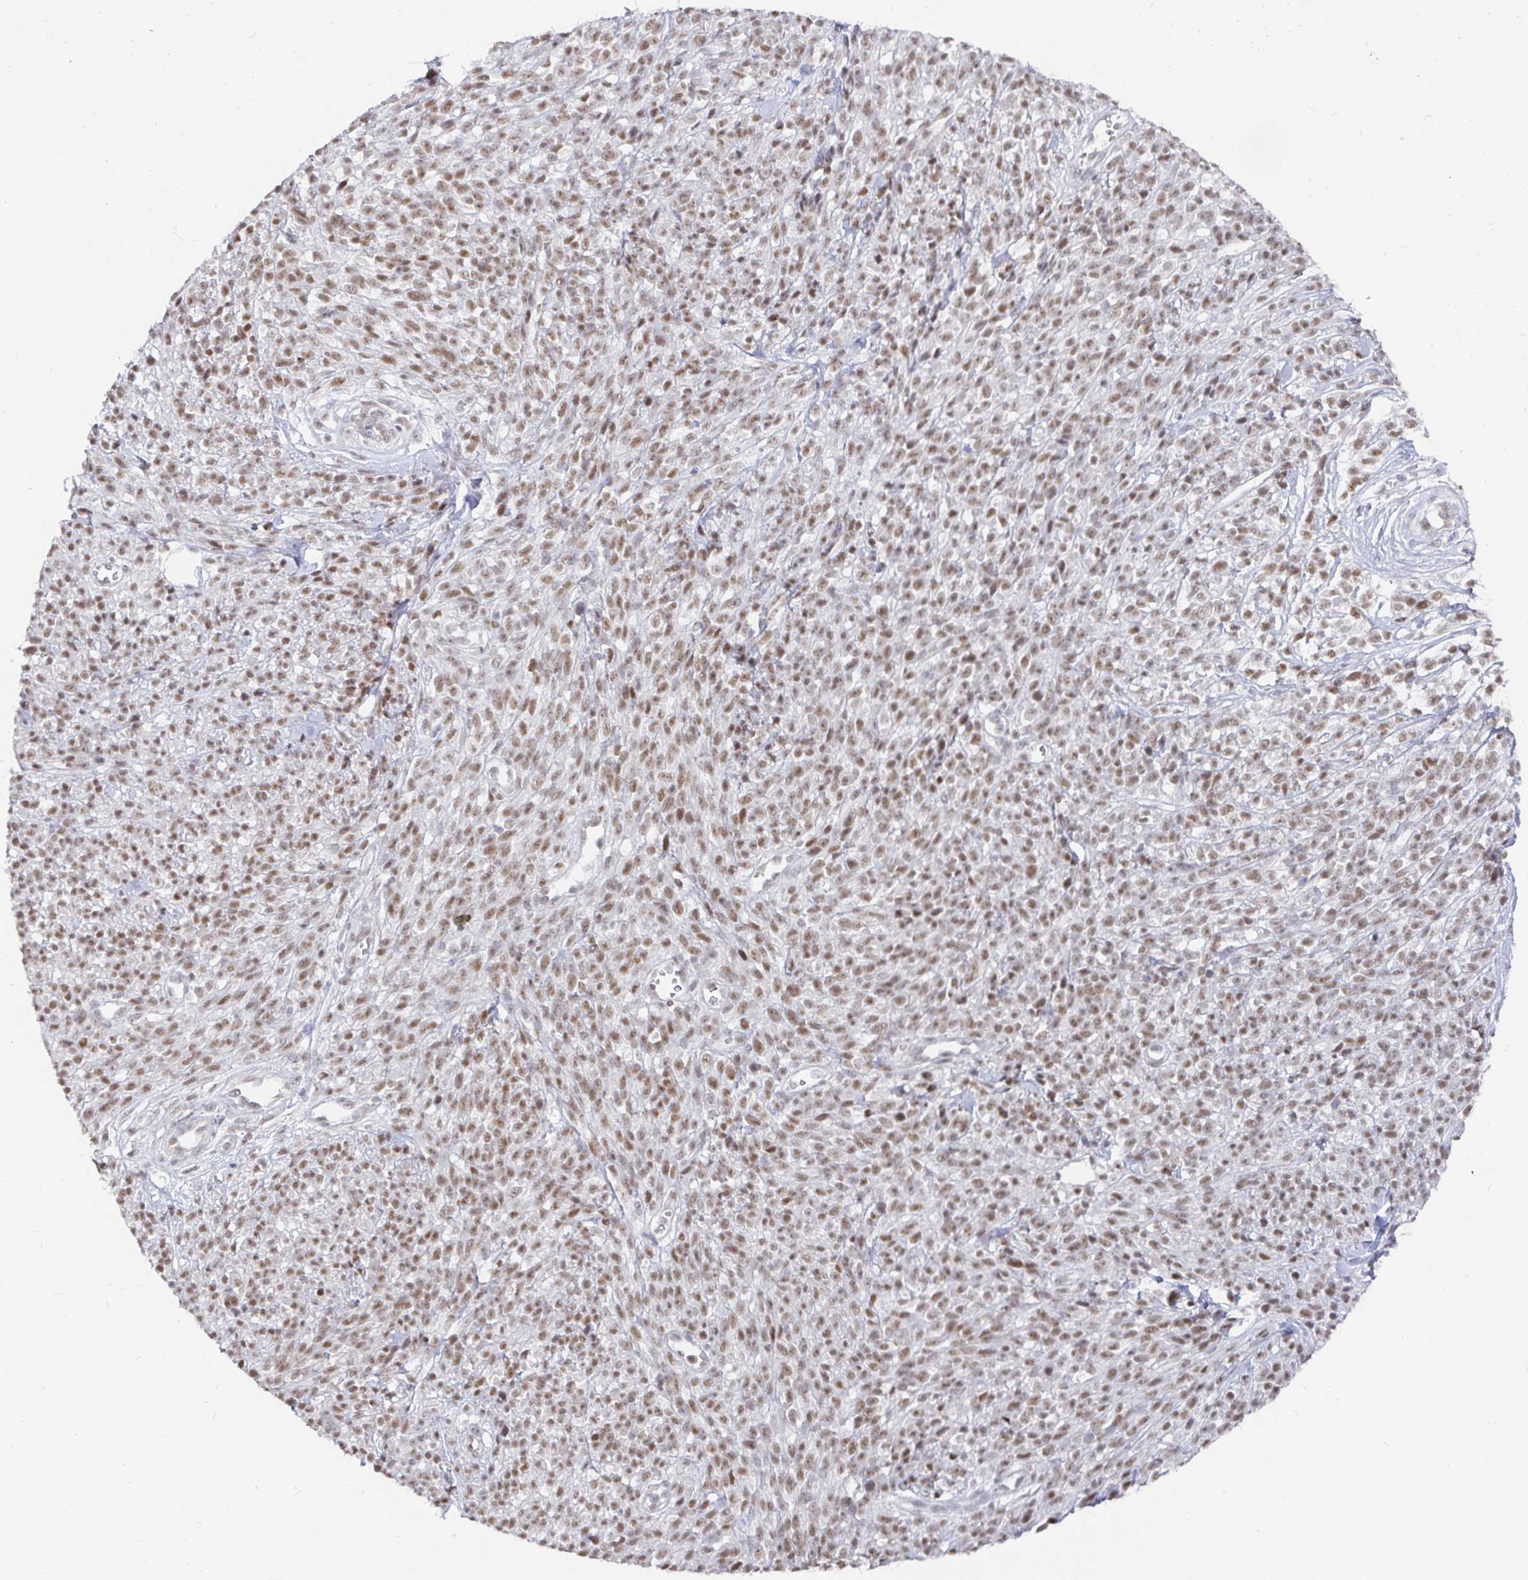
{"staining": {"intensity": "moderate", "quantity": ">75%", "location": "nuclear"}, "tissue": "melanoma", "cell_type": "Tumor cells", "image_type": "cancer", "snomed": [{"axis": "morphology", "description": "Malignant melanoma, NOS"}, {"axis": "topography", "description": "Skin"}, {"axis": "topography", "description": "Skin of trunk"}], "caption": "Immunohistochemical staining of melanoma exhibits medium levels of moderate nuclear protein positivity in about >75% of tumor cells.", "gene": "RCOR1", "patient": {"sex": "male", "age": 74}}